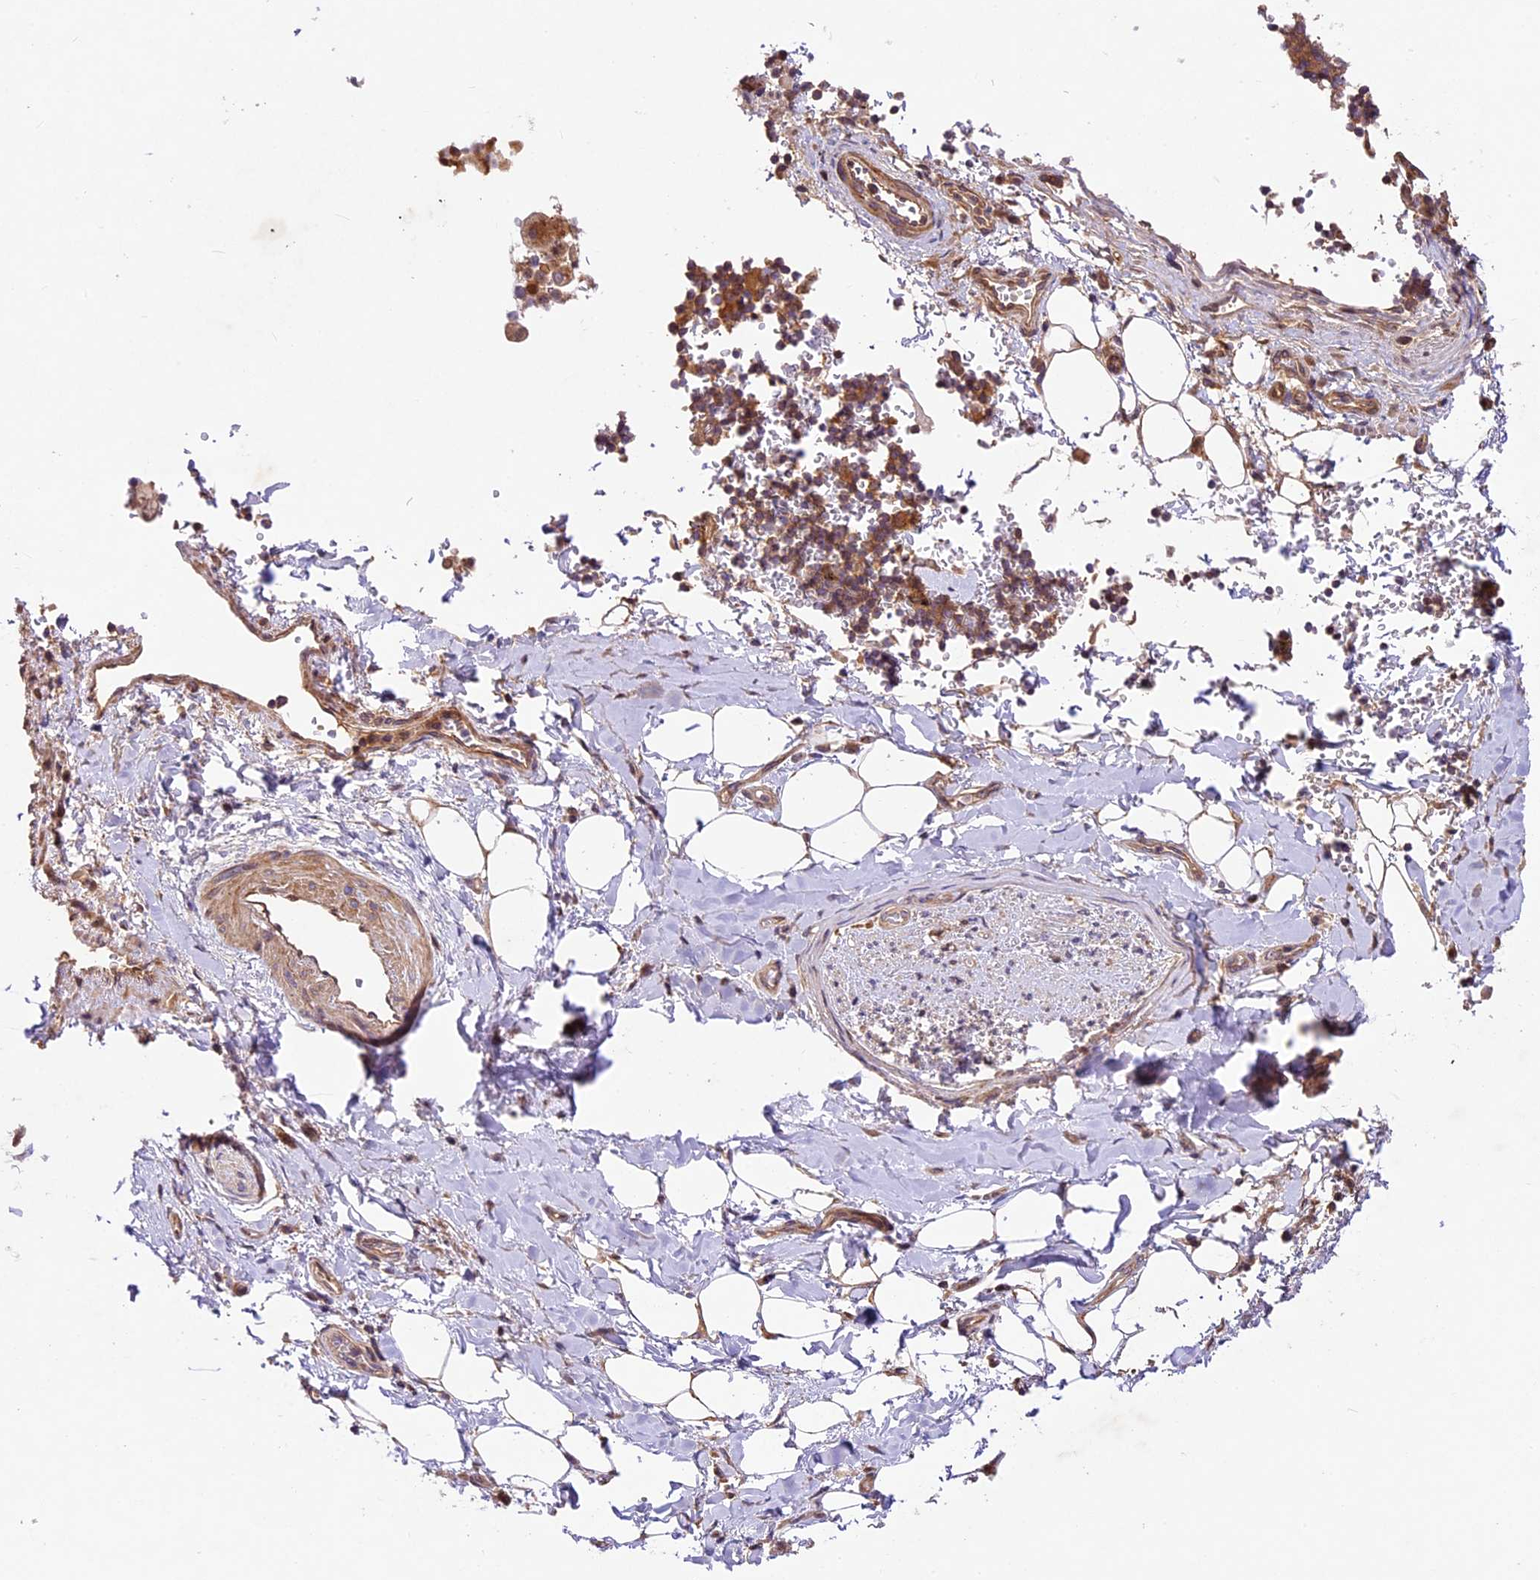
{"staining": {"intensity": "moderate", "quantity": "25%-75%", "location": "cytoplasmic/membranous"}, "tissue": "adipose tissue", "cell_type": "Adipocytes", "image_type": "normal", "snomed": [{"axis": "morphology", "description": "Normal tissue, NOS"}, {"axis": "topography", "description": "Lymph node"}, {"axis": "topography", "description": "Cartilage tissue"}, {"axis": "topography", "description": "Bronchus"}], "caption": "A photomicrograph of adipose tissue stained for a protein shows moderate cytoplasmic/membranous brown staining in adipocytes. The protein is stained brown, and the nuclei are stained in blue (DAB IHC with brightfield microscopy, high magnification).", "gene": "CCSER1", "patient": {"sex": "male", "age": 63}}